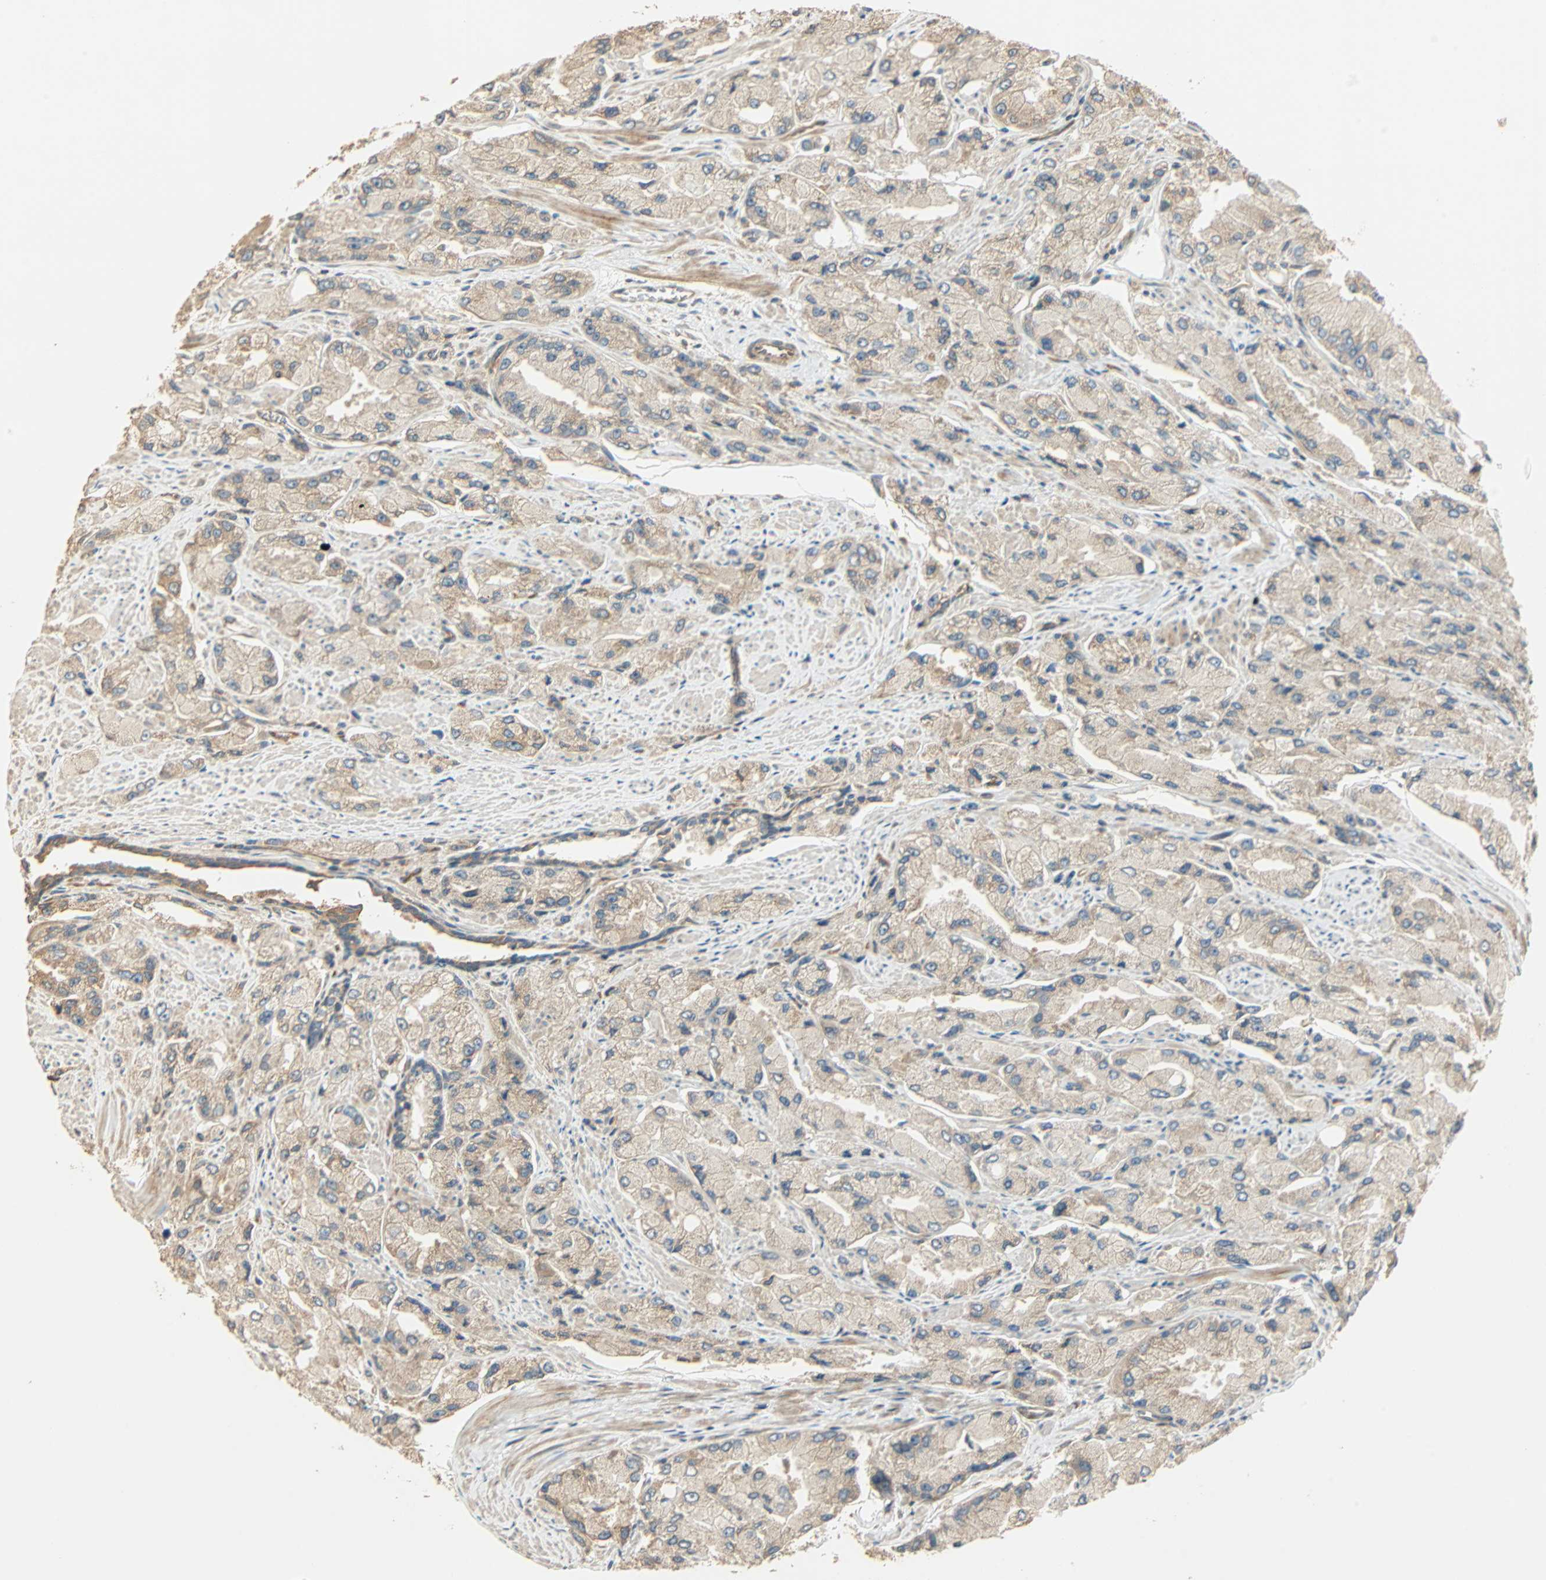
{"staining": {"intensity": "weak", "quantity": ">75%", "location": "cytoplasmic/membranous"}, "tissue": "prostate cancer", "cell_type": "Tumor cells", "image_type": "cancer", "snomed": [{"axis": "morphology", "description": "Adenocarcinoma, High grade"}, {"axis": "topography", "description": "Prostate"}], "caption": "Tumor cells display low levels of weak cytoplasmic/membranous staining in about >75% of cells in human prostate cancer.", "gene": "GALK1", "patient": {"sex": "male", "age": 58}}